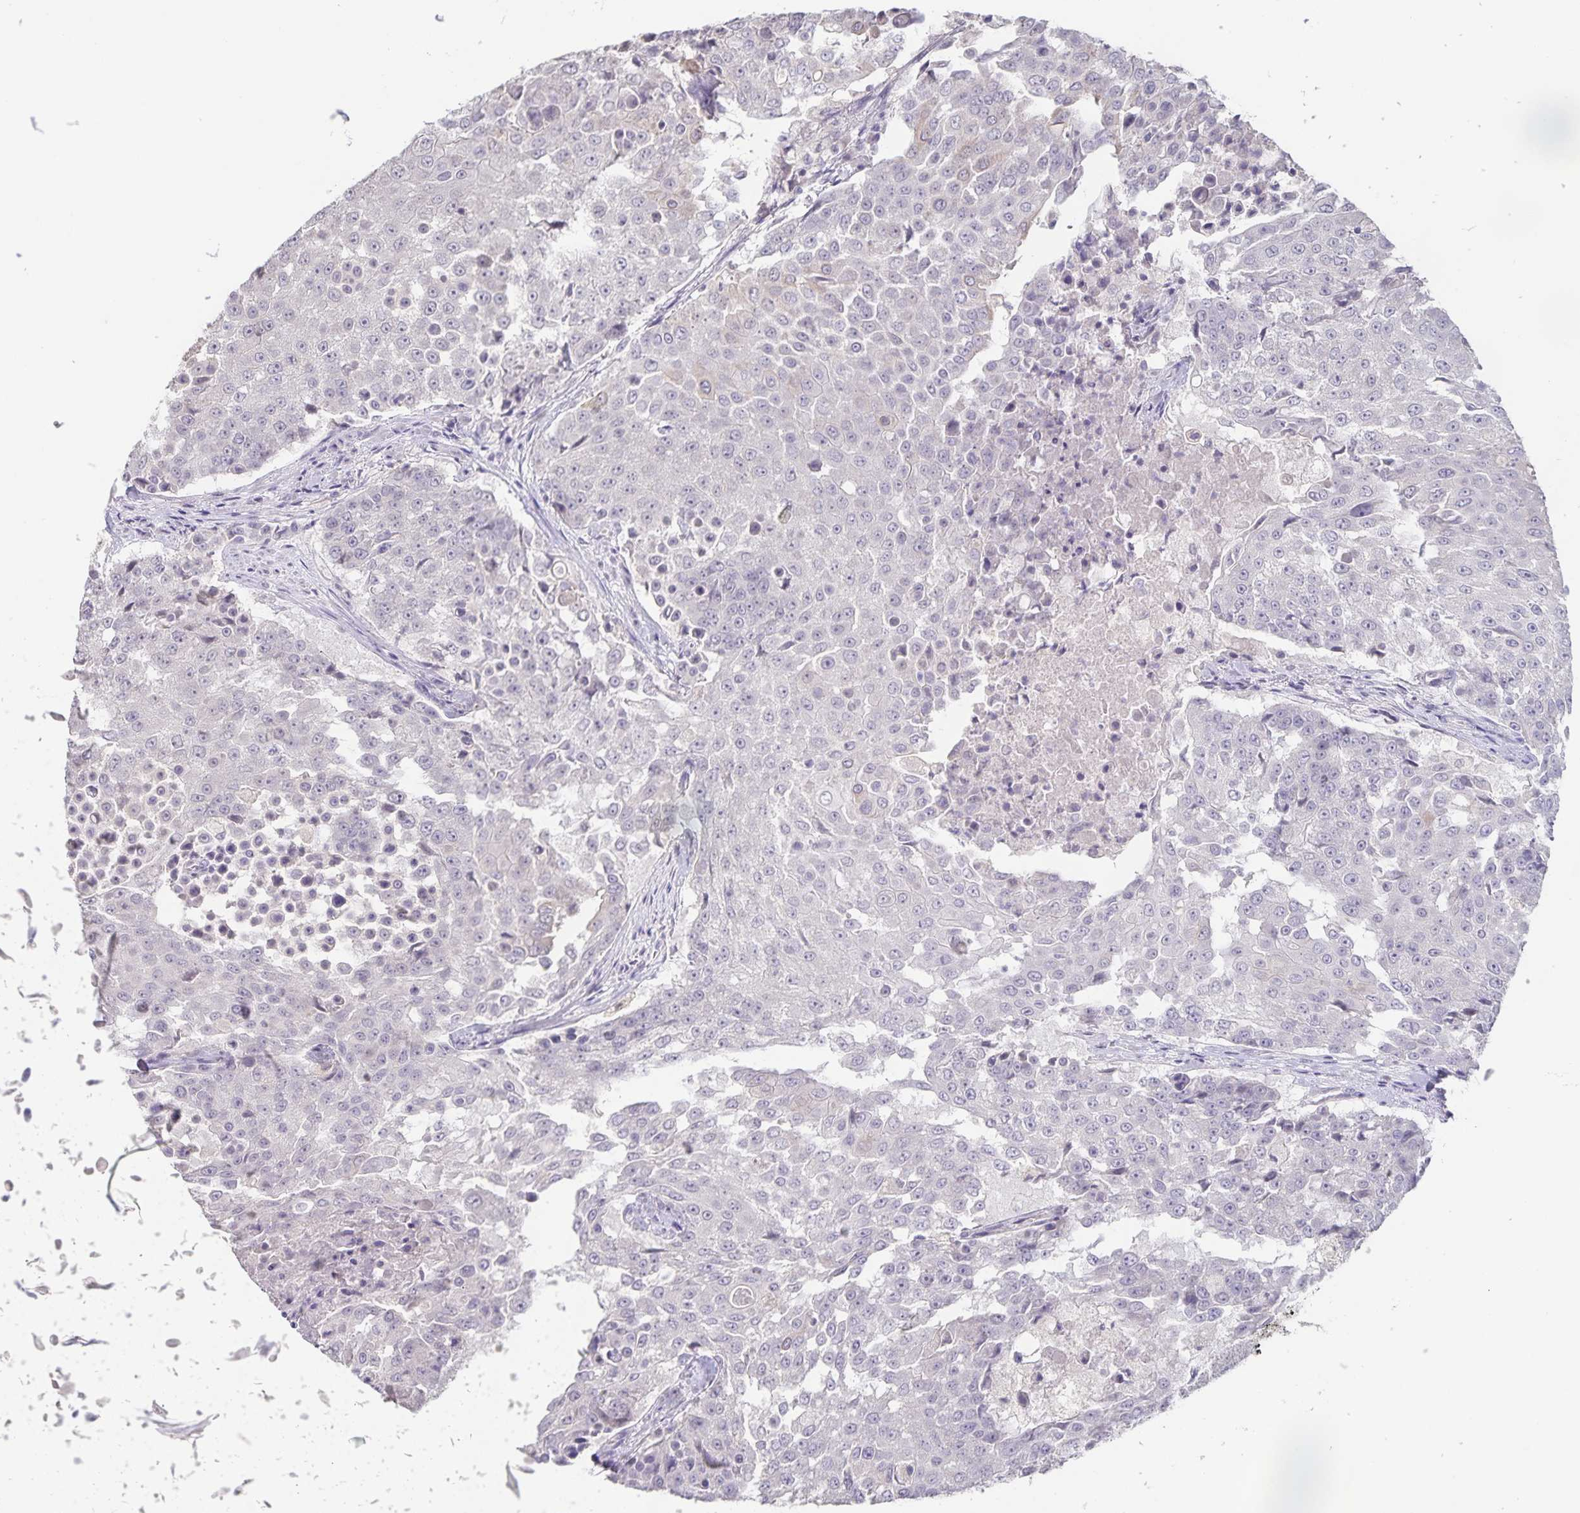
{"staining": {"intensity": "negative", "quantity": "none", "location": "none"}, "tissue": "urothelial cancer", "cell_type": "Tumor cells", "image_type": "cancer", "snomed": [{"axis": "morphology", "description": "Urothelial carcinoma, High grade"}, {"axis": "topography", "description": "Urinary bladder"}], "caption": "A high-resolution micrograph shows immunohistochemistry (IHC) staining of urothelial carcinoma (high-grade), which reveals no significant expression in tumor cells.", "gene": "INSL5", "patient": {"sex": "female", "age": 63}}